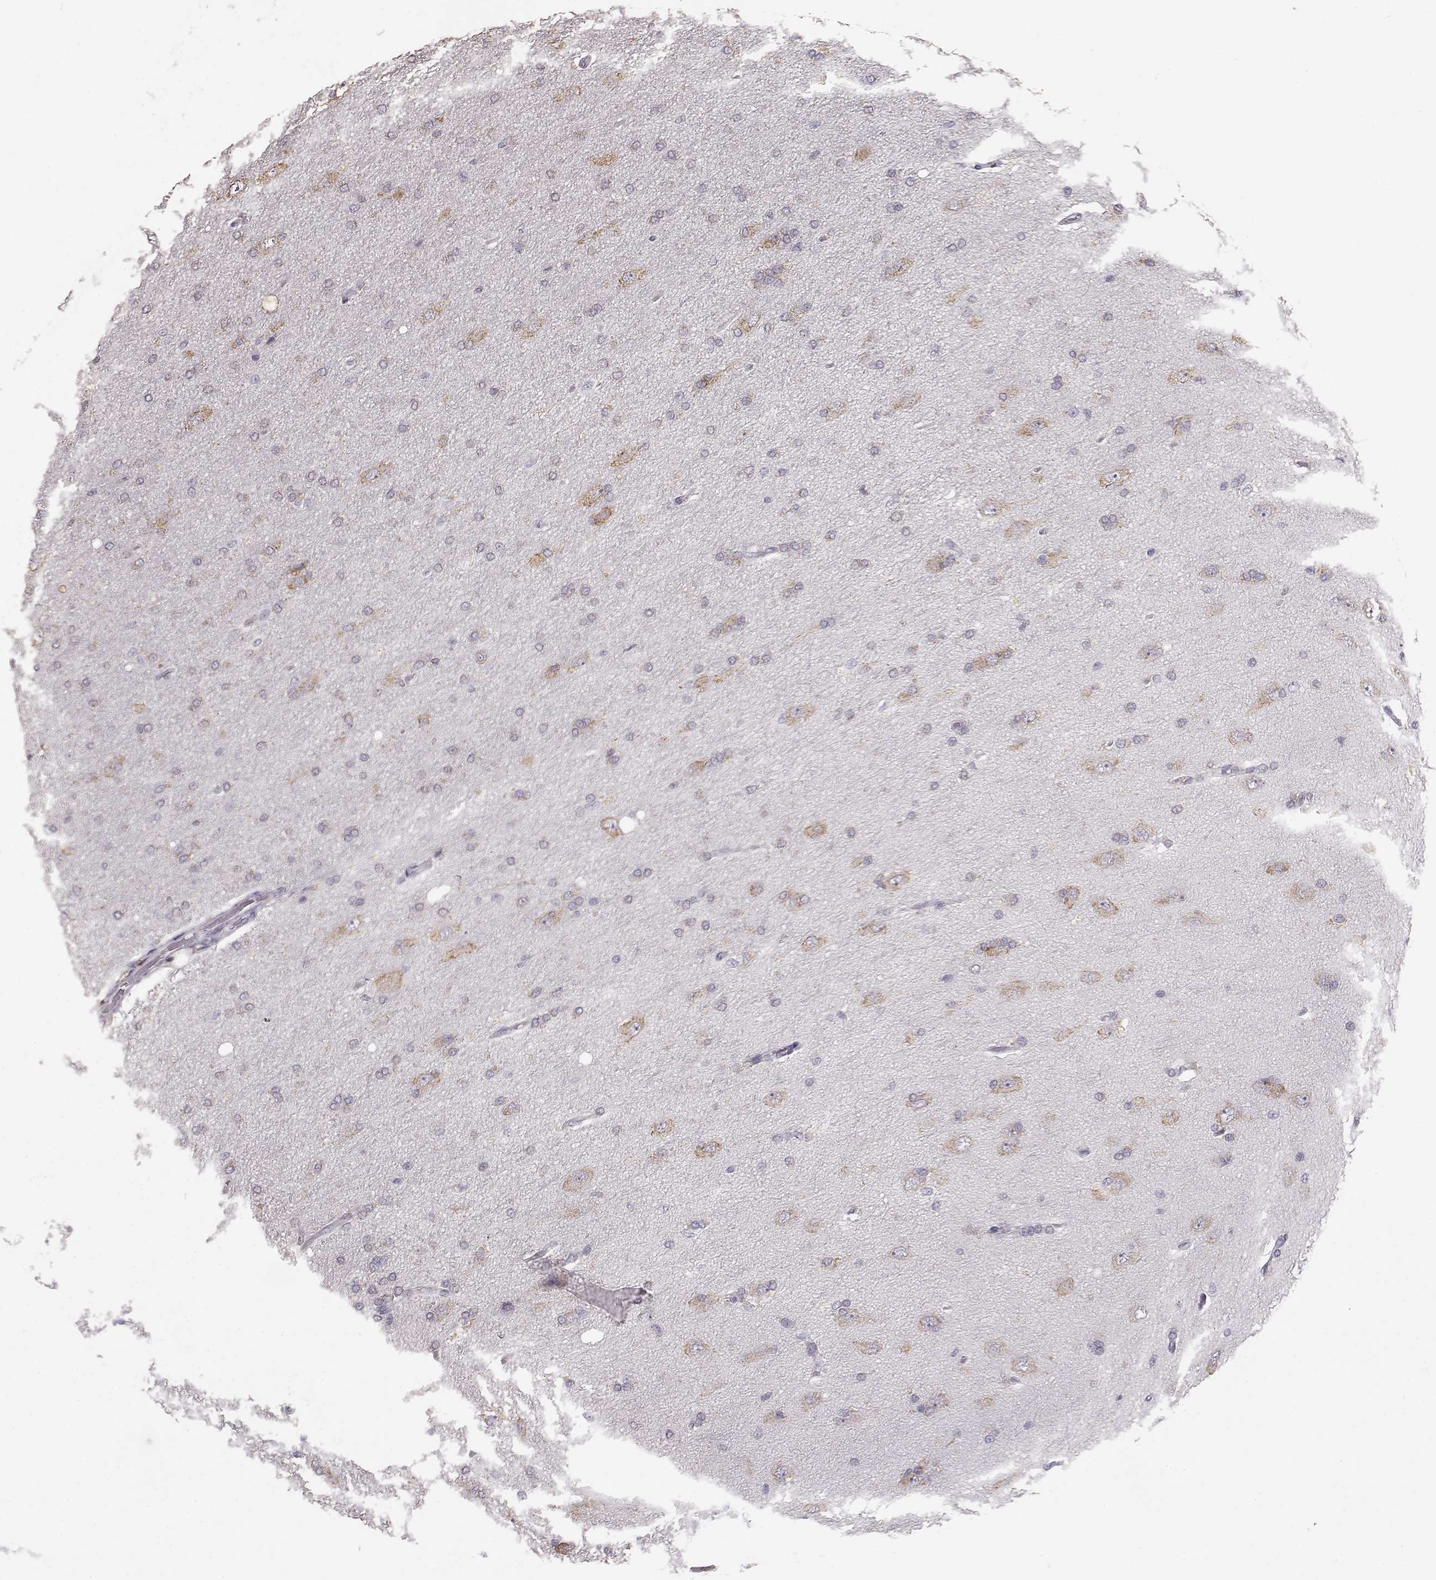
{"staining": {"intensity": "weak", "quantity": ">75%", "location": "cytoplasmic/membranous"}, "tissue": "glioma", "cell_type": "Tumor cells", "image_type": "cancer", "snomed": [{"axis": "morphology", "description": "Glioma, malignant, High grade"}, {"axis": "topography", "description": "Cerebral cortex"}], "caption": "Immunohistochemical staining of high-grade glioma (malignant) exhibits weak cytoplasmic/membranous protein expression in about >75% of tumor cells.", "gene": "GABRG3", "patient": {"sex": "male", "age": 70}}